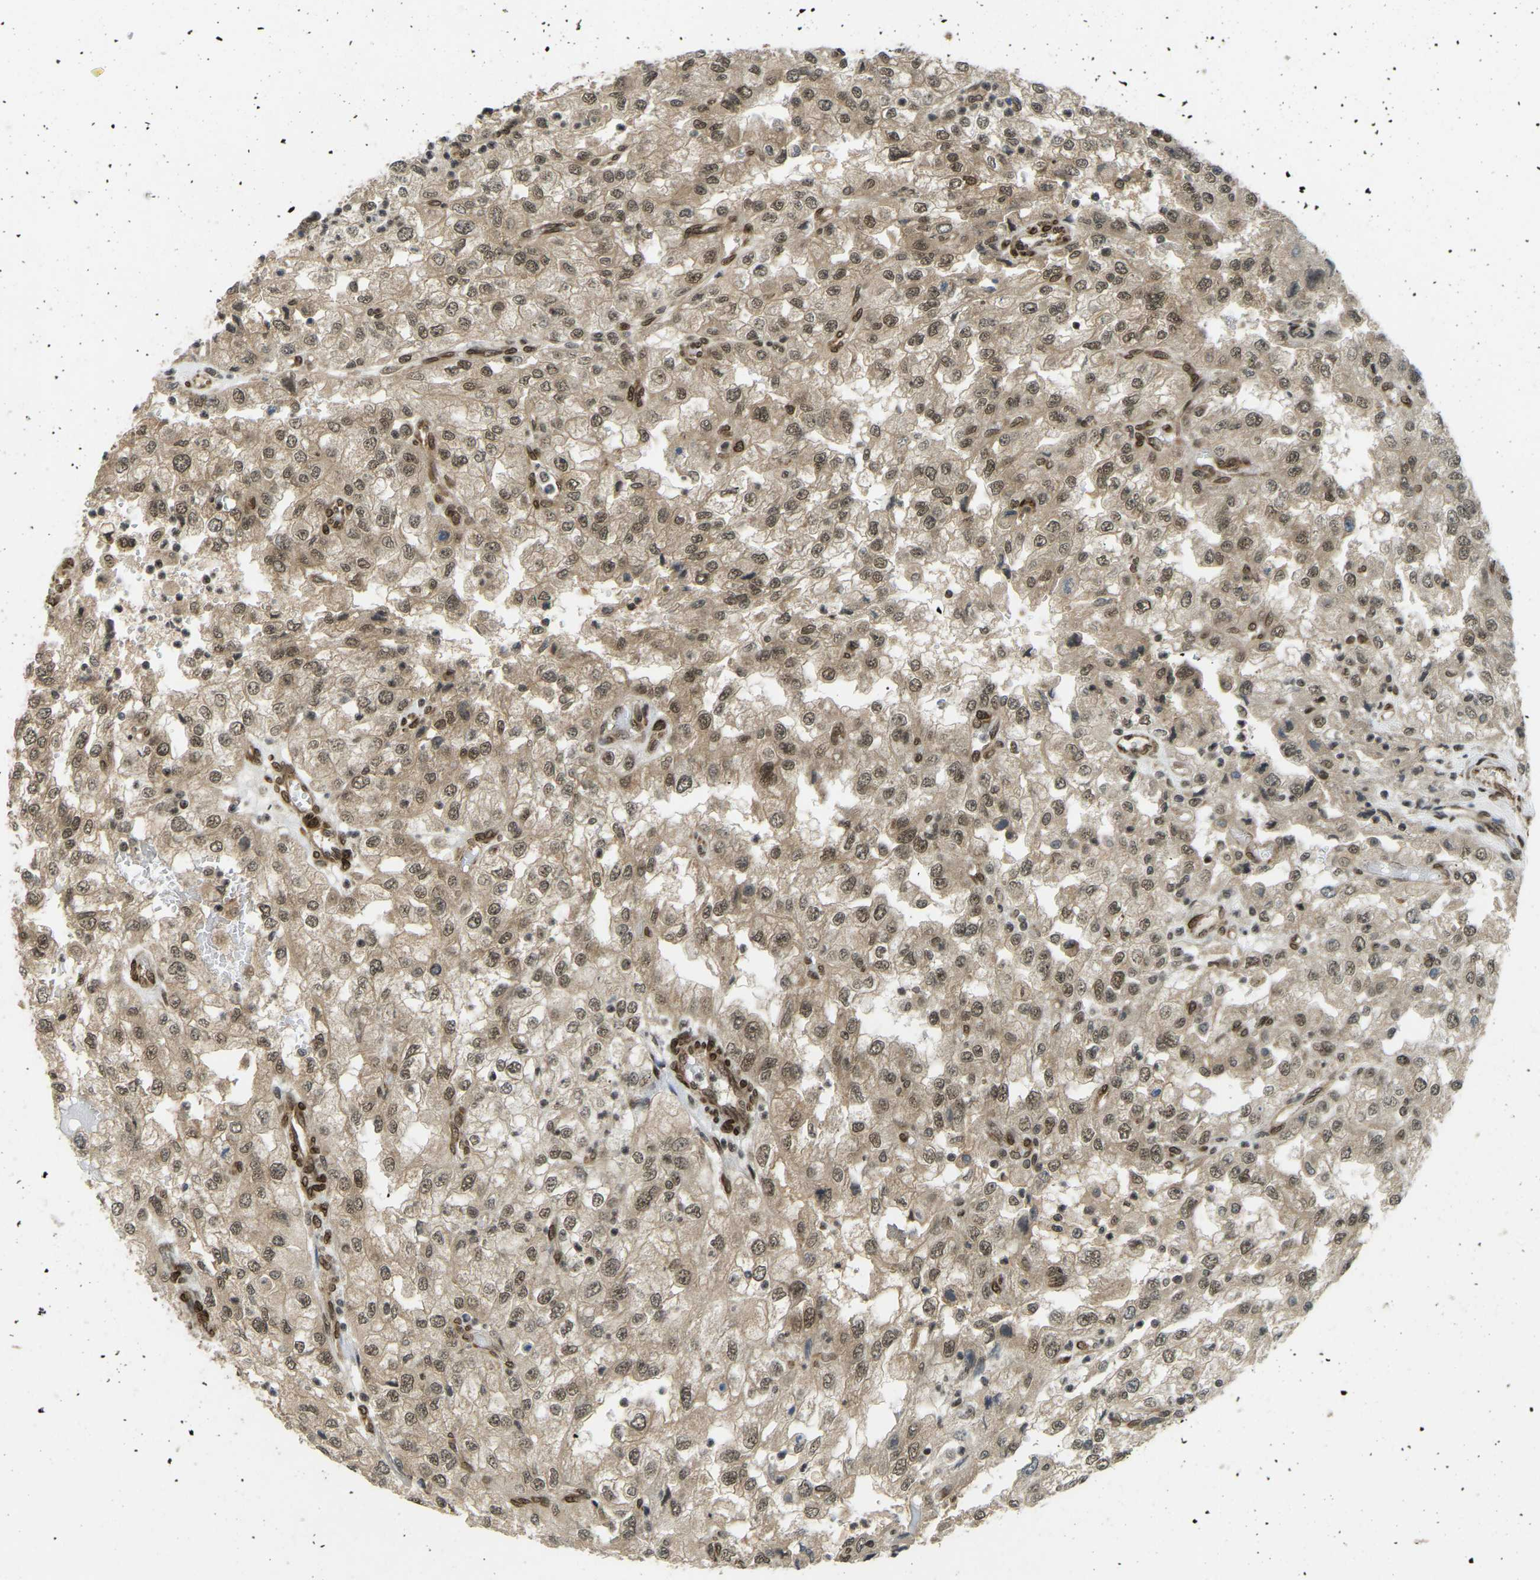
{"staining": {"intensity": "weak", "quantity": ">75%", "location": "cytoplasmic/membranous,nuclear"}, "tissue": "renal cancer", "cell_type": "Tumor cells", "image_type": "cancer", "snomed": [{"axis": "morphology", "description": "Adenocarcinoma, NOS"}, {"axis": "topography", "description": "Kidney"}], "caption": "This histopathology image displays immunohistochemistry (IHC) staining of renal adenocarcinoma, with low weak cytoplasmic/membranous and nuclear staining in approximately >75% of tumor cells.", "gene": "SYNE1", "patient": {"sex": "female", "age": 54}}